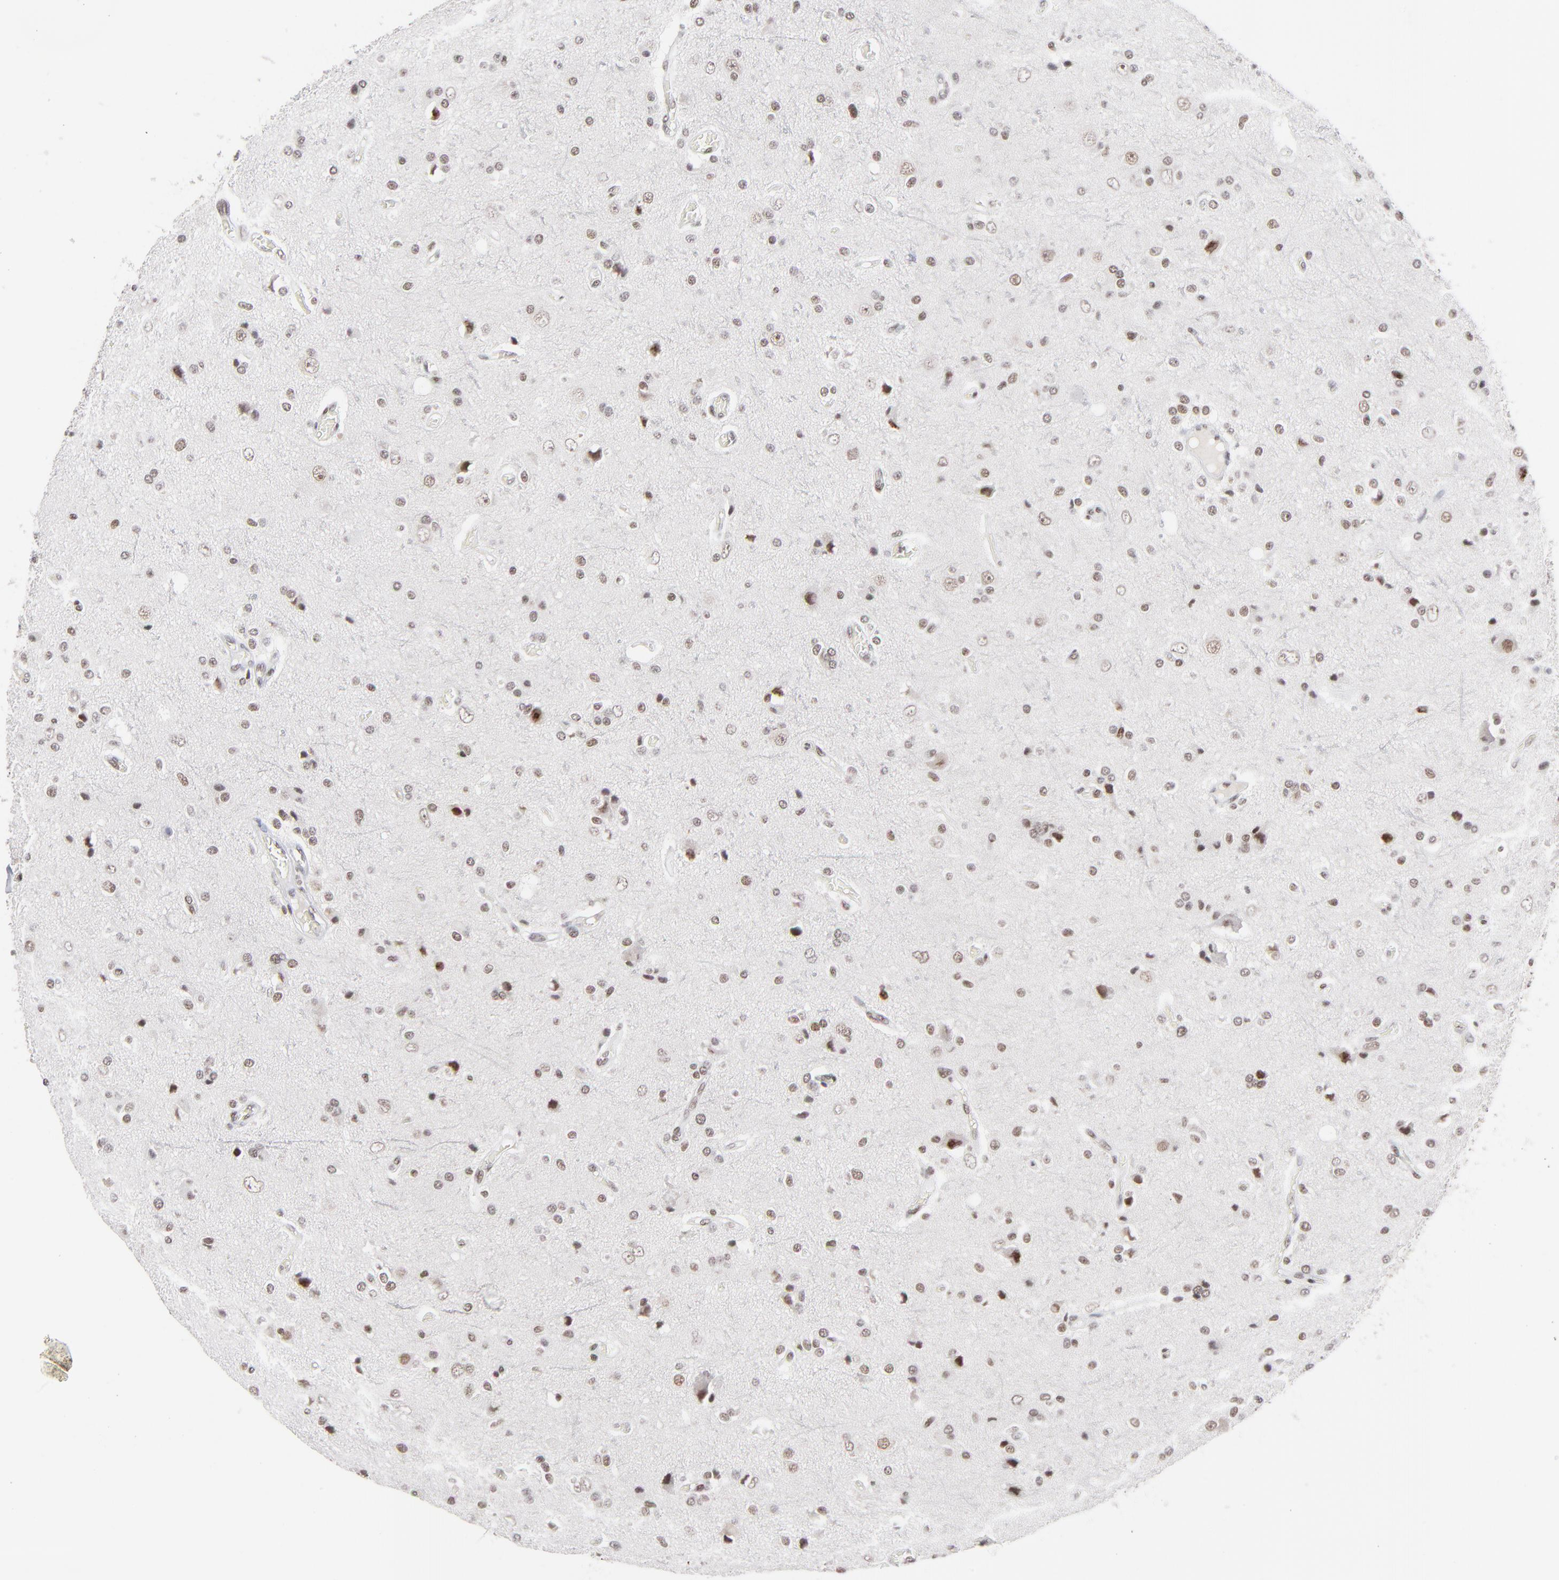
{"staining": {"intensity": "weak", "quantity": ">75%", "location": "nuclear"}, "tissue": "glioma", "cell_type": "Tumor cells", "image_type": "cancer", "snomed": [{"axis": "morphology", "description": "Glioma, malignant, High grade"}, {"axis": "topography", "description": "Brain"}], "caption": "The histopathology image demonstrates a brown stain indicating the presence of a protein in the nuclear of tumor cells in glioma.", "gene": "ZNF143", "patient": {"sex": "male", "age": 47}}